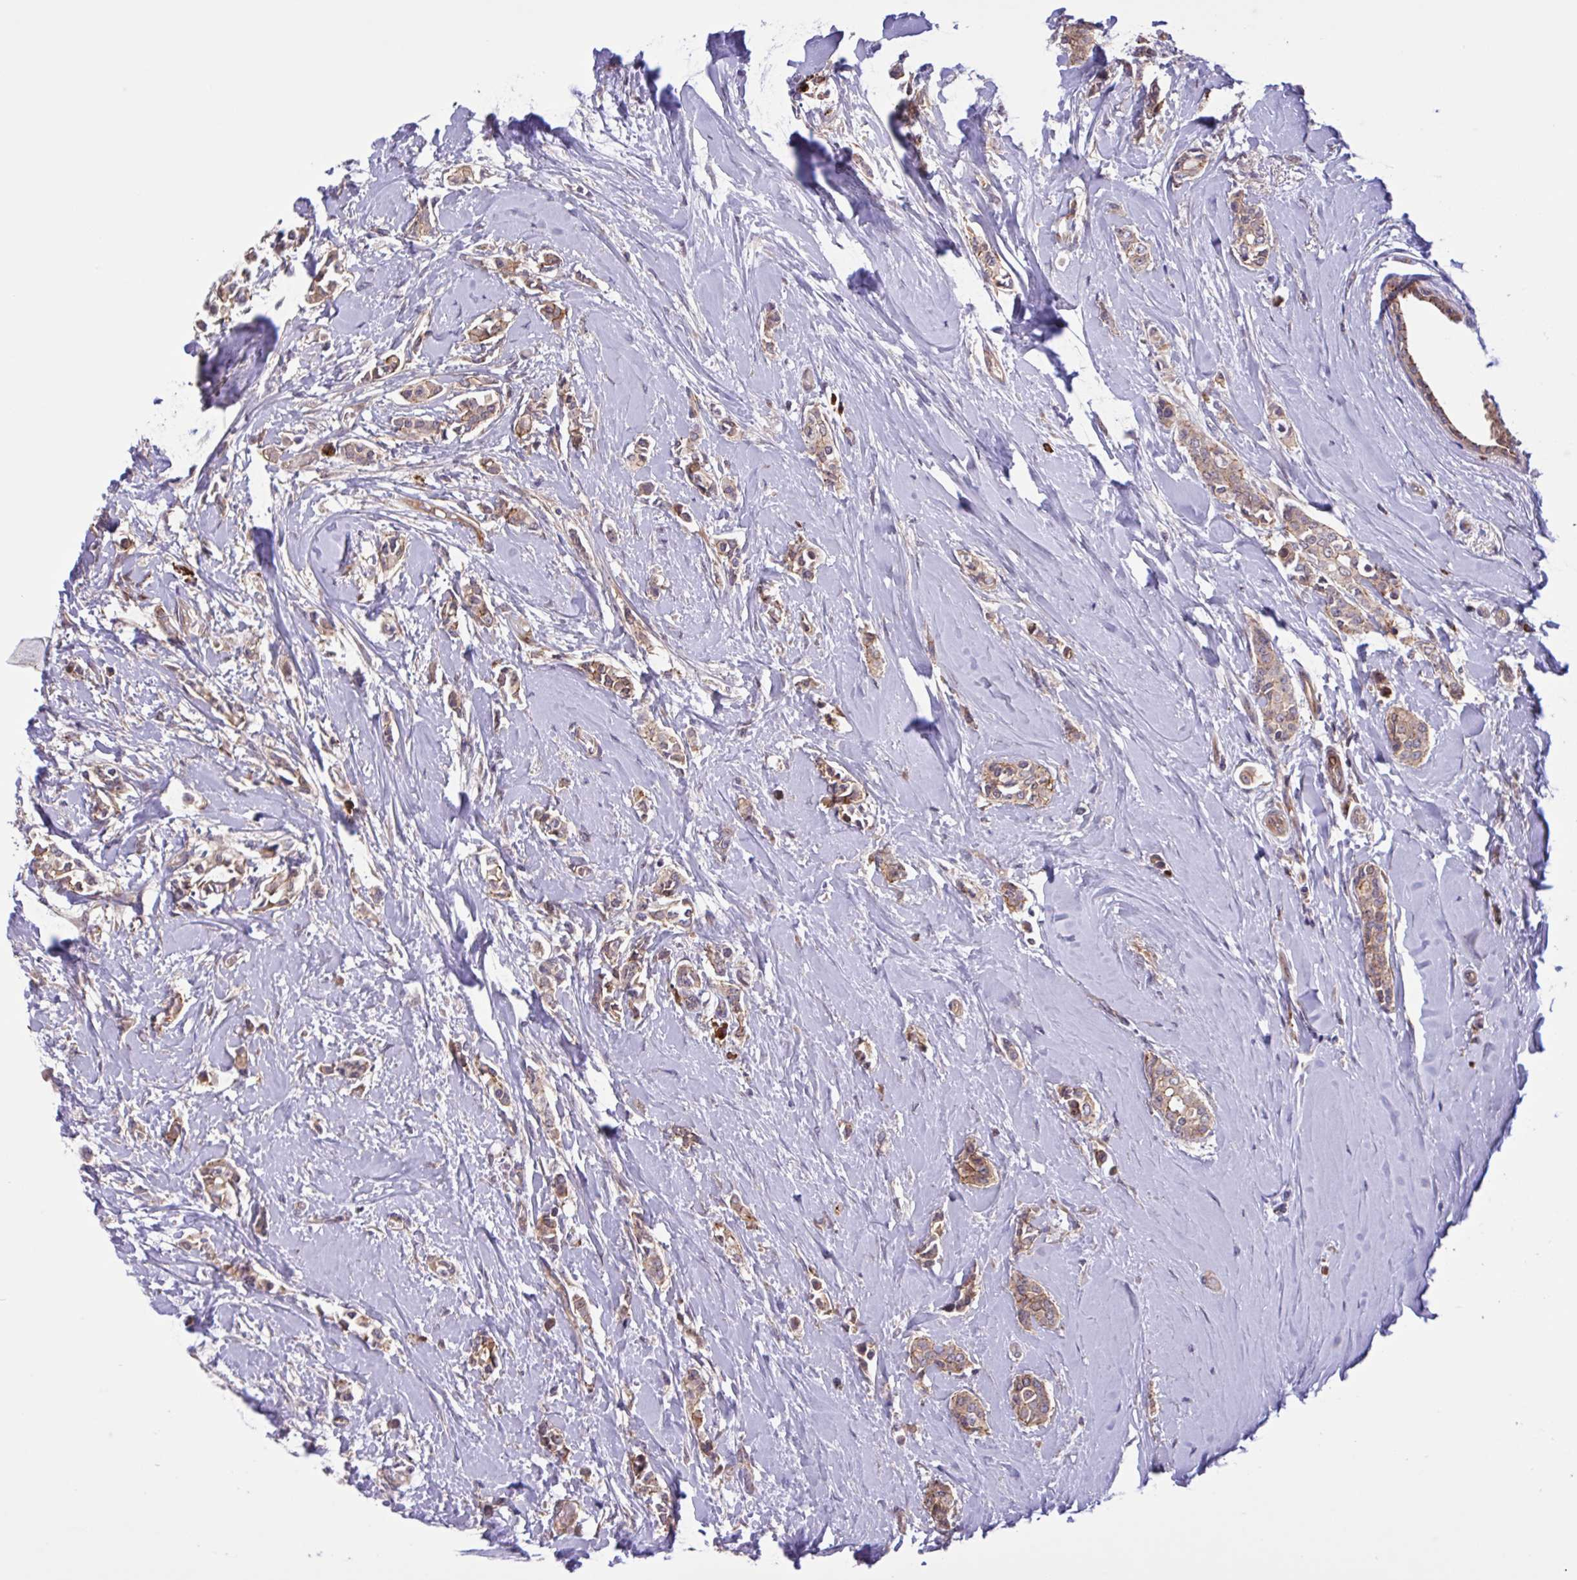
{"staining": {"intensity": "moderate", "quantity": ">75%", "location": "cytoplasmic/membranous"}, "tissue": "breast cancer", "cell_type": "Tumor cells", "image_type": "cancer", "snomed": [{"axis": "morphology", "description": "Duct carcinoma"}, {"axis": "topography", "description": "Breast"}], "caption": "IHC of breast intraductal carcinoma exhibits medium levels of moderate cytoplasmic/membranous staining in about >75% of tumor cells. (brown staining indicates protein expression, while blue staining denotes nuclei).", "gene": "INTS10", "patient": {"sex": "female", "age": 64}}